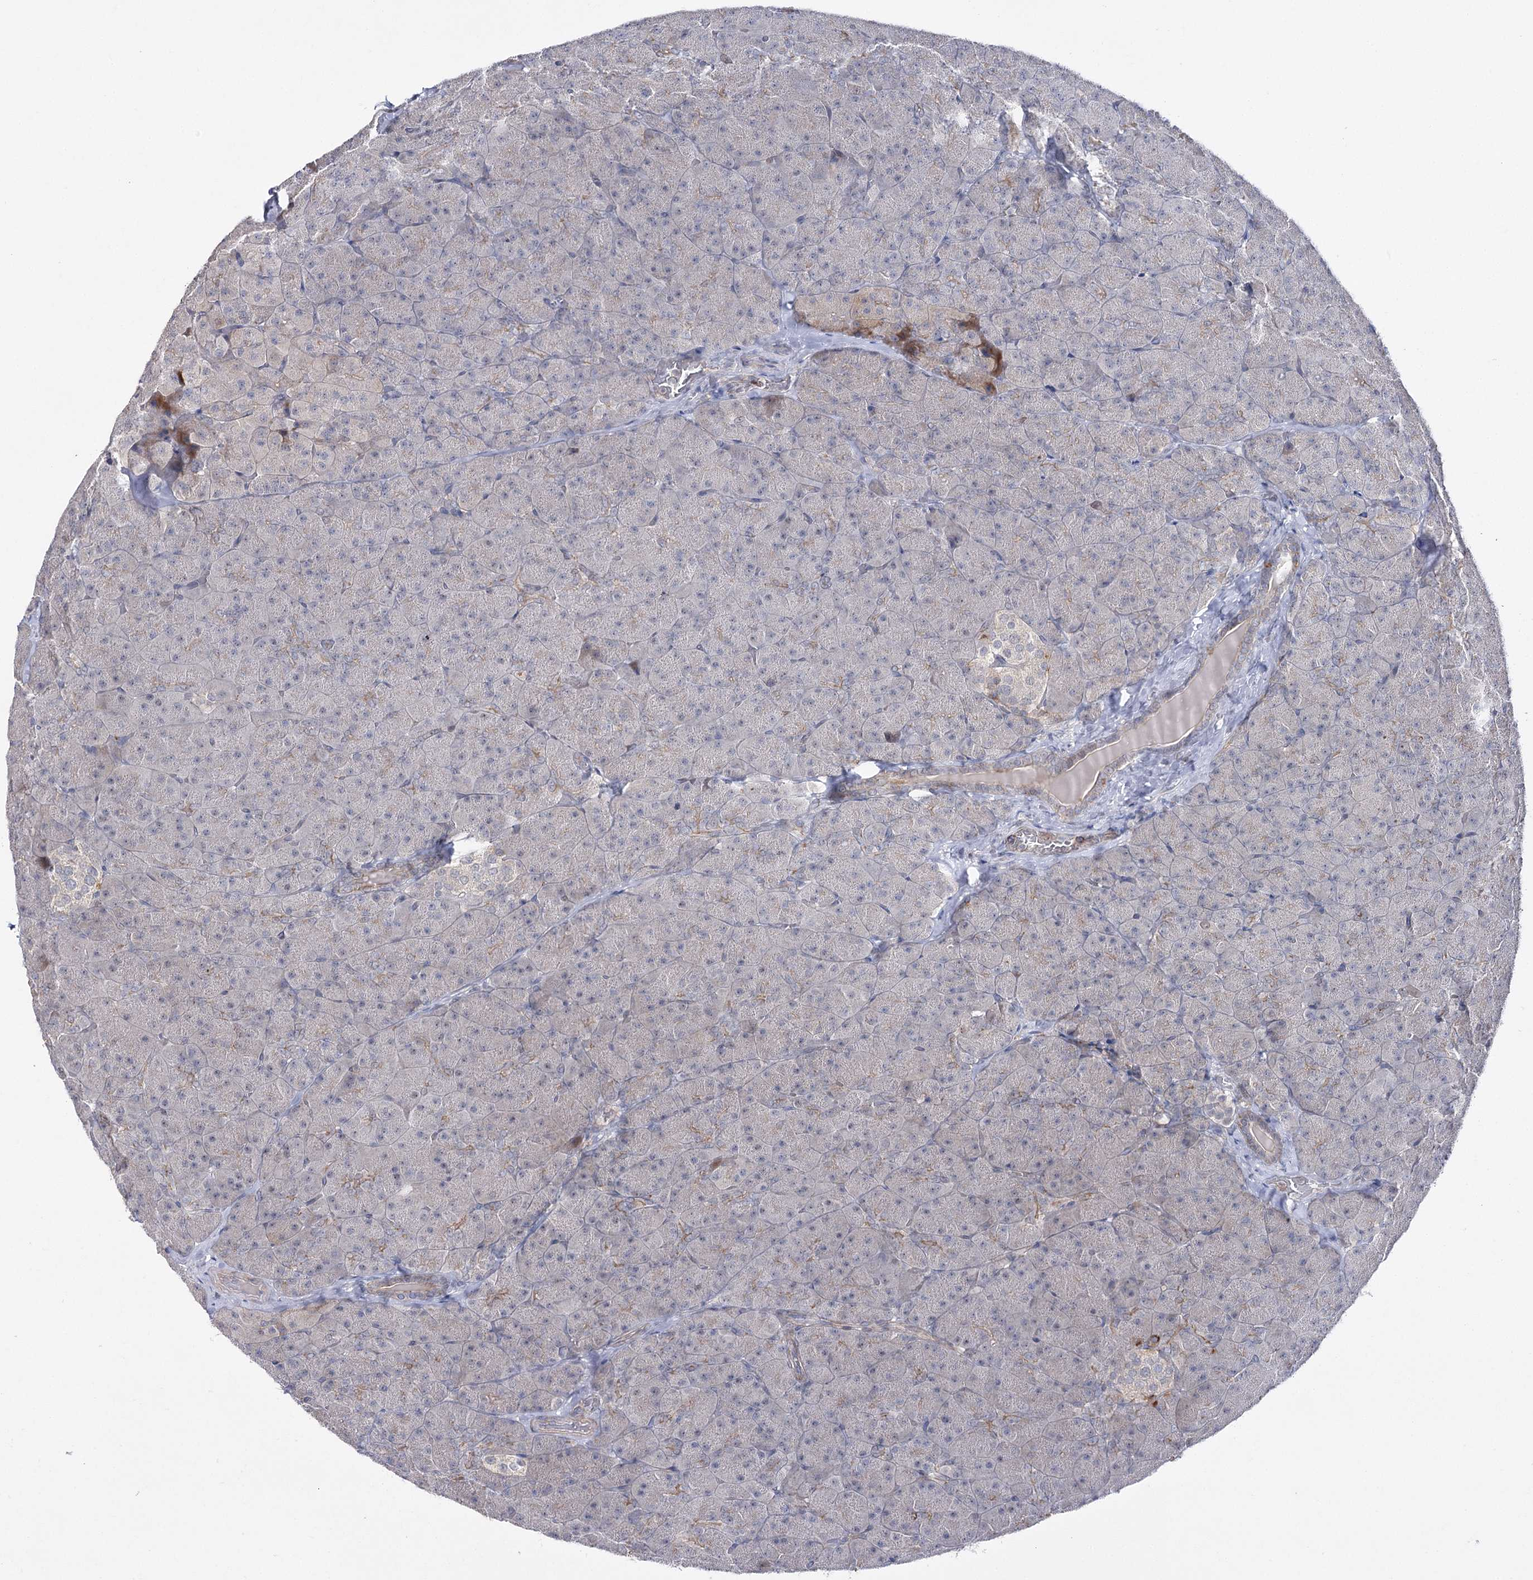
{"staining": {"intensity": "weak", "quantity": "25%-75%", "location": "nuclear"}, "tissue": "pancreas", "cell_type": "Exocrine glandular cells", "image_type": "normal", "snomed": [{"axis": "morphology", "description": "Normal tissue, NOS"}, {"axis": "topography", "description": "Pancreas"}], "caption": "DAB immunohistochemical staining of benign human pancreas shows weak nuclear protein expression in approximately 25%-75% of exocrine glandular cells.", "gene": "ZC3H8", "patient": {"sex": "male", "age": 36}}